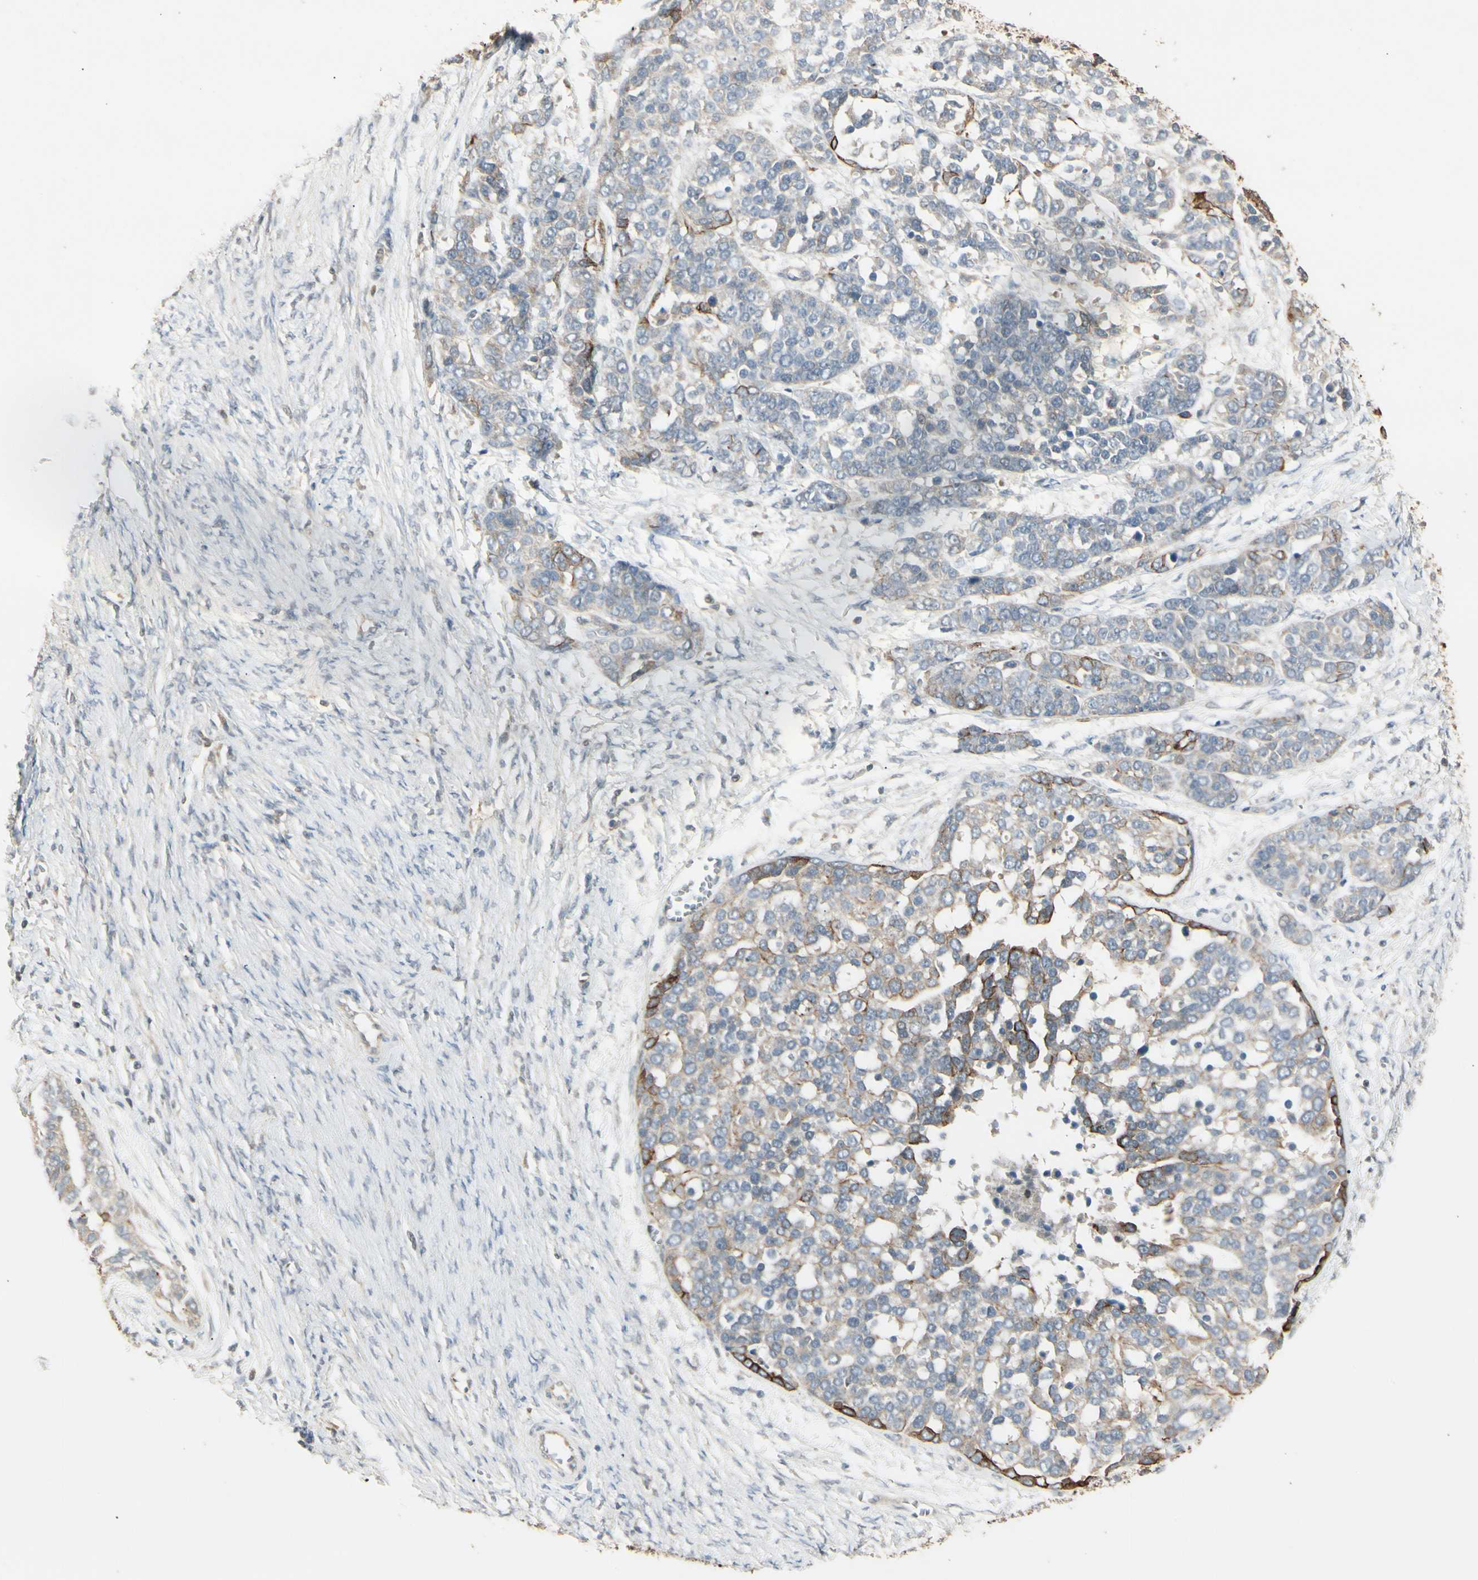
{"staining": {"intensity": "moderate", "quantity": "<25%", "location": "cytoplasmic/membranous"}, "tissue": "ovarian cancer", "cell_type": "Tumor cells", "image_type": "cancer", "snomed": [{"axis": "morphology", "description": "Cystadenocarcinoma, serous, NOS"}, {"axis": "topography", "description": "Ovary"}], "caption": "Immunohistochemistry (IHC) (DAB) staining of ovarian serous cystadenocarcinoma demonstrates moderate cytoplasmic/membranous protein staining in about <25% of tumor cells. The staining was performed using DAB (3,3'-diaminobenzidine), with brown indicating positive protein expression. Nuclei are stained blue with hematoxylin.", "gene": "SKIL", "patient": {"sex": "female", "age": 44}}